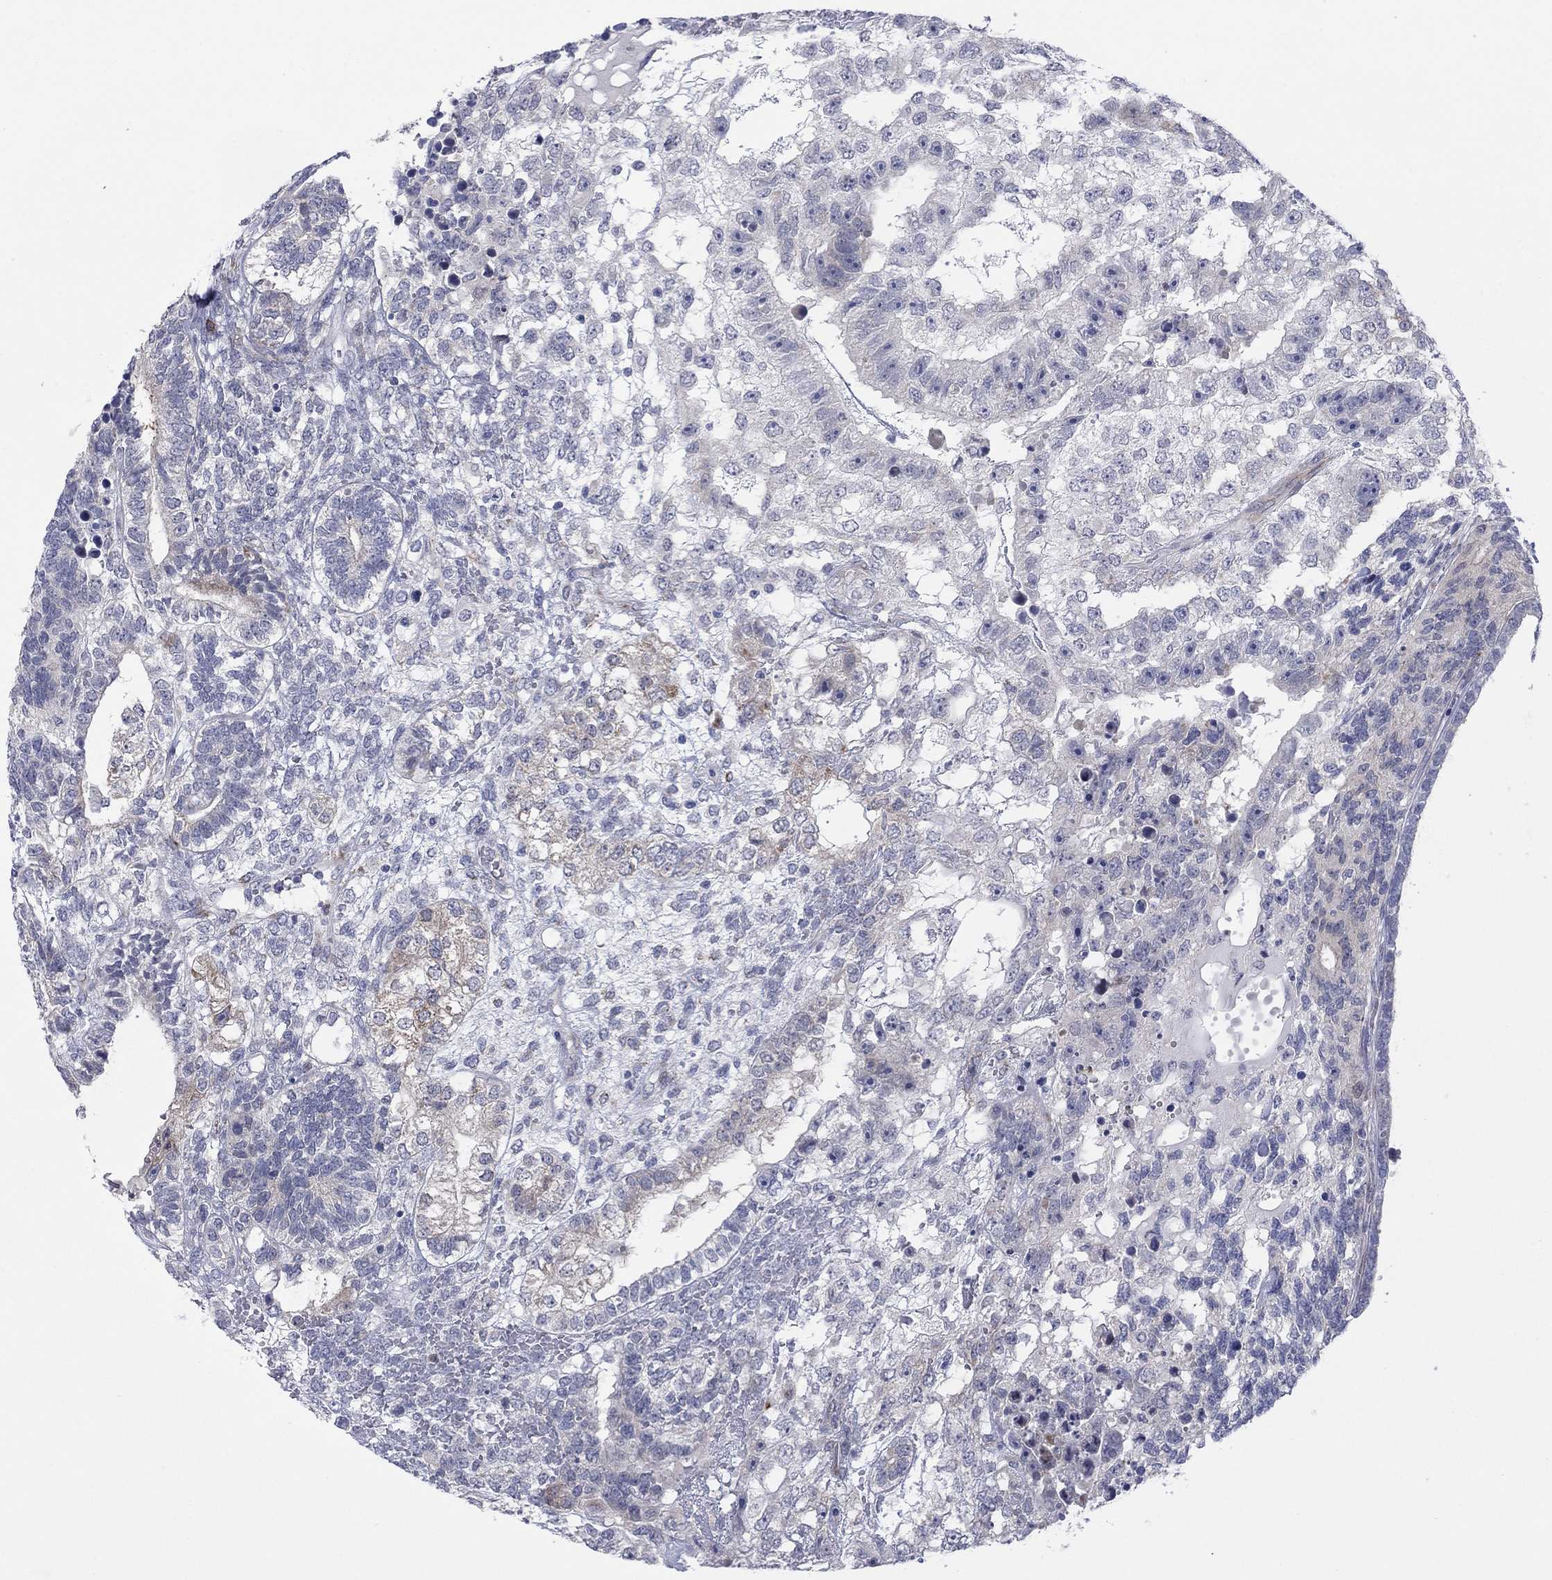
{"staining": {"intensity": "moderate", "quantity": "<25%", "location": "cytoplasmic/membranous"}, "tissue": "testis cancer", "cell_type": "Tumor cells", "image_type": "cancer", "snomed": [{"axis": "morphology", "description": "Seminoma, NOS"}, {"axis": "morphology", "description": "Carcinoma, Embryonal, NOS"}, {"axis": "topography", "description": "Testis"}], "caption": "Protein staining by immunohistochemistry (IHC) reveals moderate cytoplasmic/membranous positivity in approximately <25% of tumor cells in testis cancer.", "gene": "TTC21B", "patient": {"sex": "male", "age": 41}}